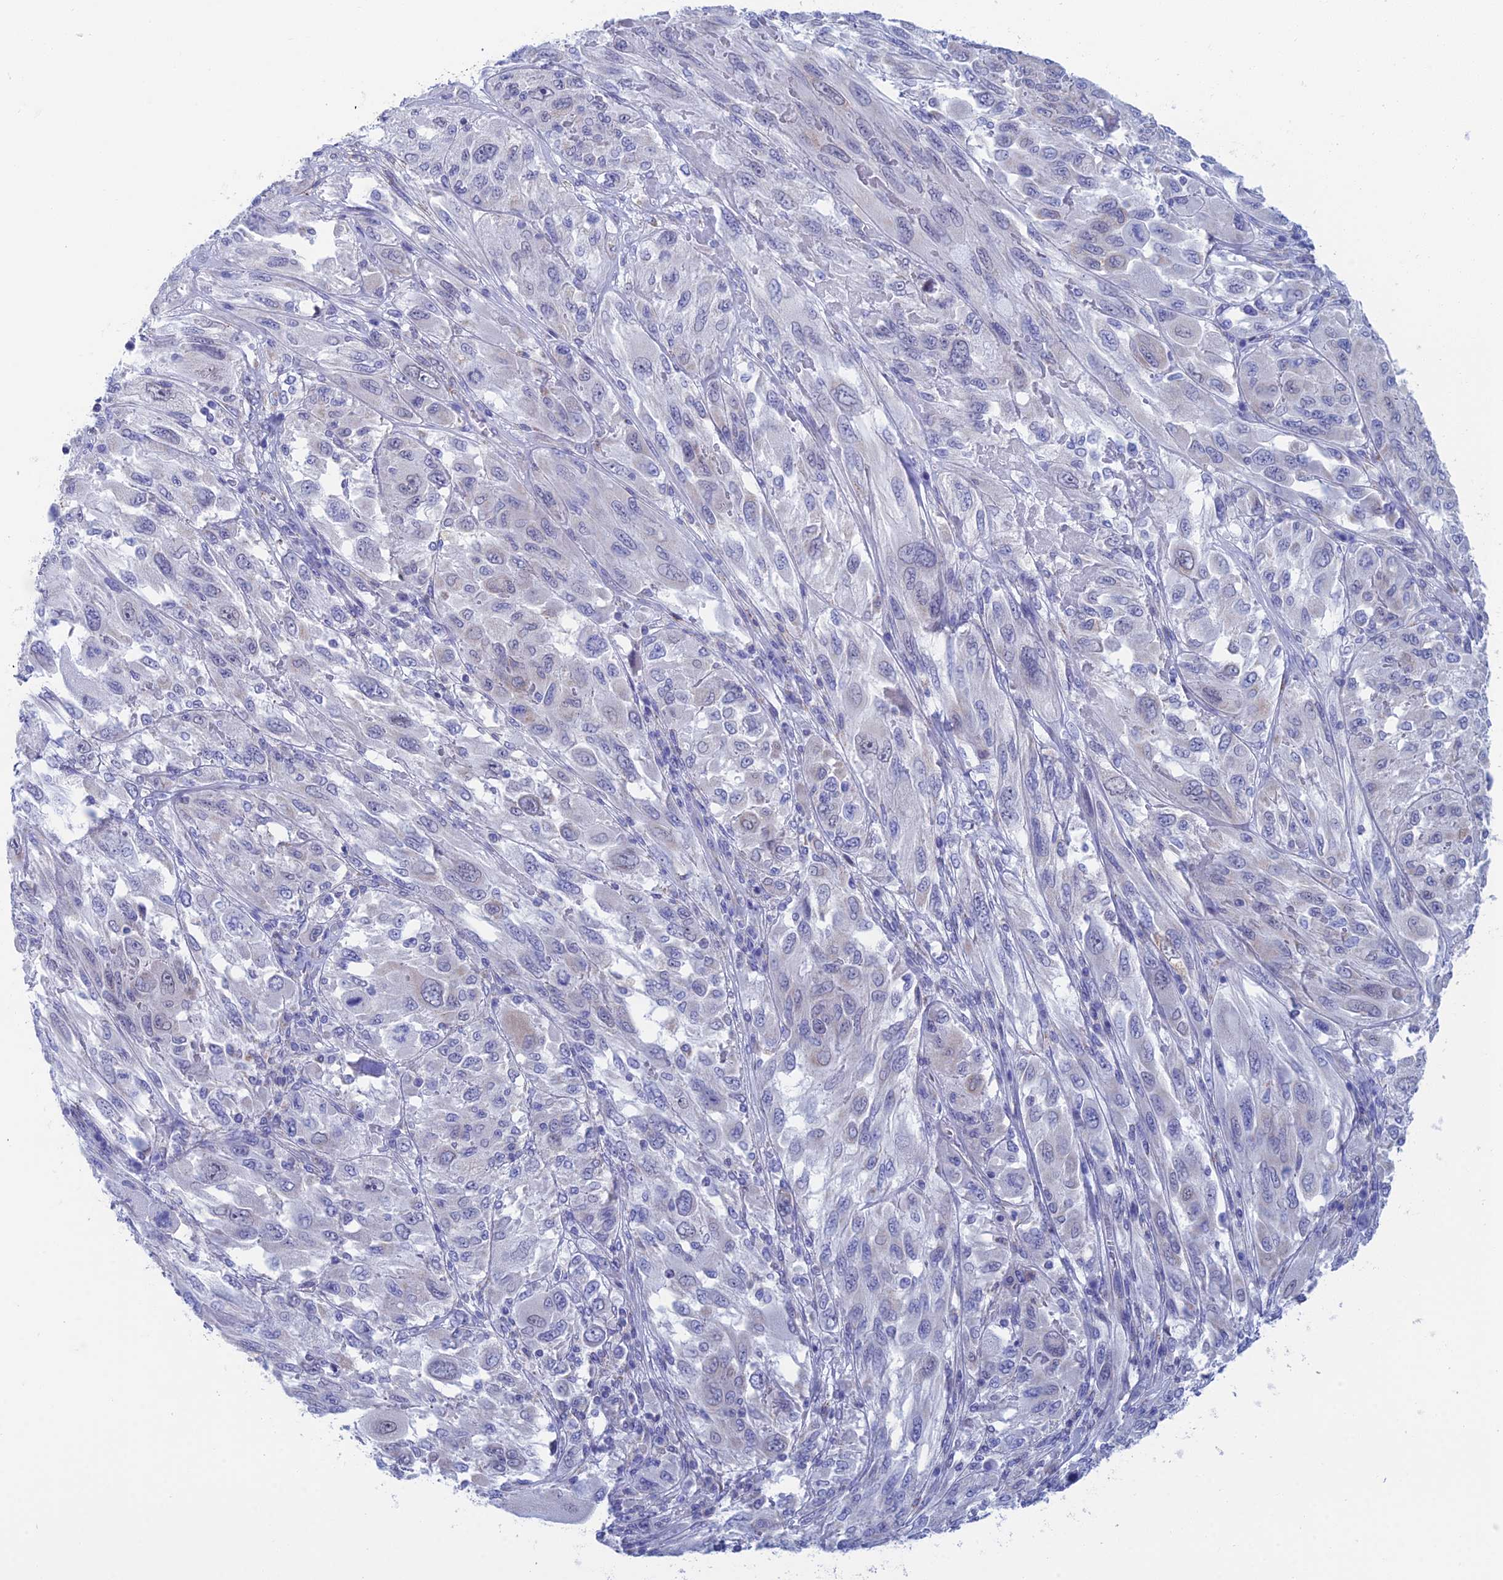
{"staining": {"intensity": "negative", "quantity": "none", "location": "none"}, "tissue": "melanoma", "cell_type": "Tumor cells", "image_type": "cancer", "snomed": [{"axis": "morphology", "description": "Malignant melanoma, NOS"}, {"axis": "topography", "description": "Skin"}], "caption": "DAB immunohistochemical staining of malignant melanoma exhibits no significant staining in tumor cells.", "gene": "CFAP210", "patient": {"sex": "female", "age": 91}}